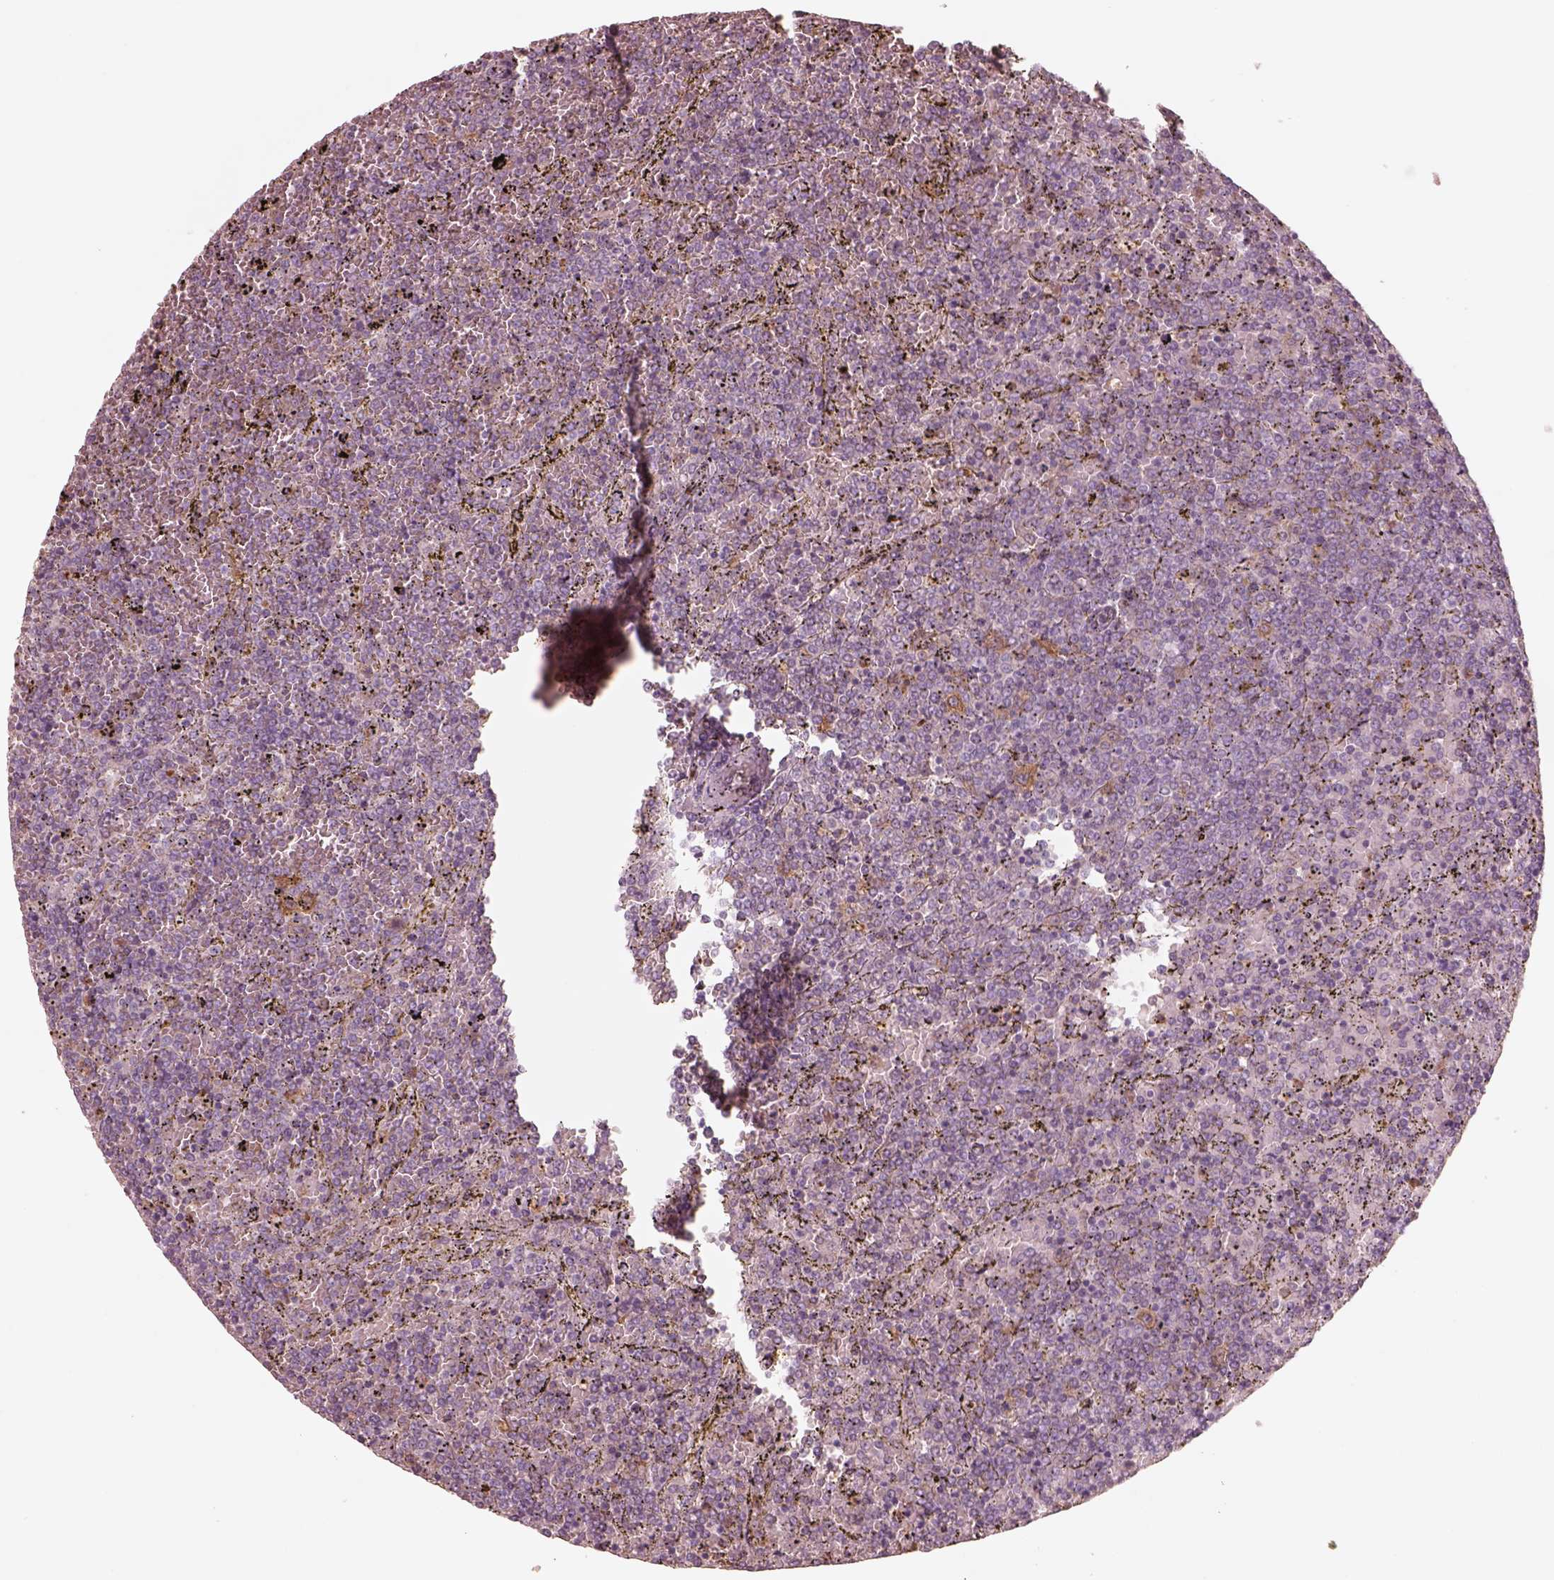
{"staining": {"intensity": "negative", "quantity": "none", "location": "none"}, "tissue": "lymphoma", "cell_type": "Tumor cells", "image_type": "cancer", "snomed": [{"axis": "morphology", "description": "Malignant lymphoma, non-Hodgkin's type, Low grade"}, {"axis": "topography", "description": "Spleen"}], "caption": "Immunohistochemistry (IHC) image of neoplastic tissue: human malignant lymphoma, non-Hodgkin's type (low-grade) stained with DAB exhibits no significant protein expression in tumor cells.", "gene": "GPRIN1", "patient": {"sex": "female", "age": 77}}